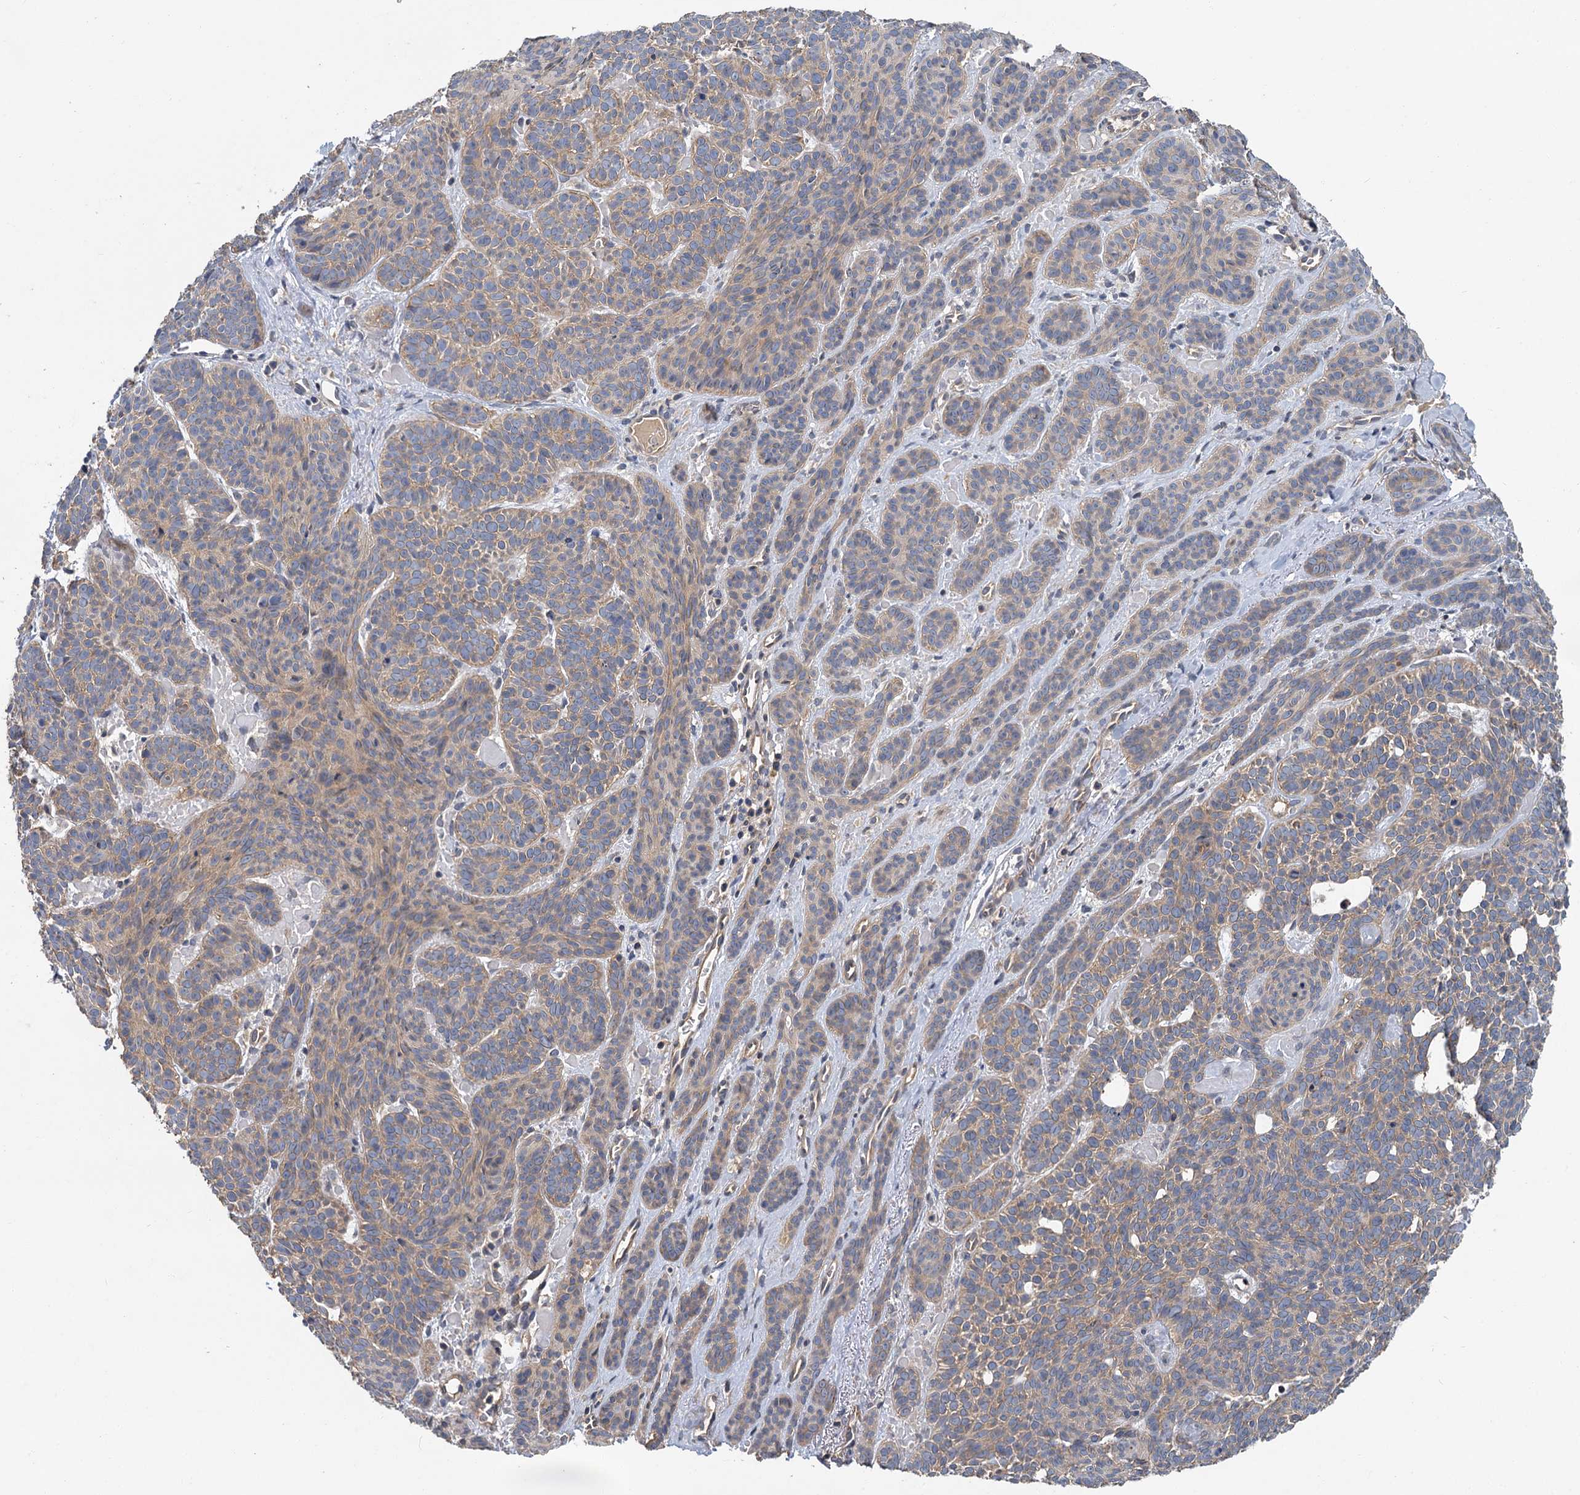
{"staining": {"intensity": "weak", "quantity": ">75%", "location": "cytoplasmic/membranous"}, "tissue": "skin cancer", "cell_type": "Tumor cells", "image_type": "cancer", "snomed": [{"axis": "morphology", "description": "Basal cell carcinoma"}, {"axis": "topography", "description": "Skin"}], "caption": "Immunohistochemical staining of skin cancer demonstrates weak cytoplasmic/membranous protein staining in about >75% of tumor cells. (DAB IHC, brown staining for protein, blue staining for nuclei).", "gene": "ZNF324", "patient": {"sex": "male", "age": 85}}